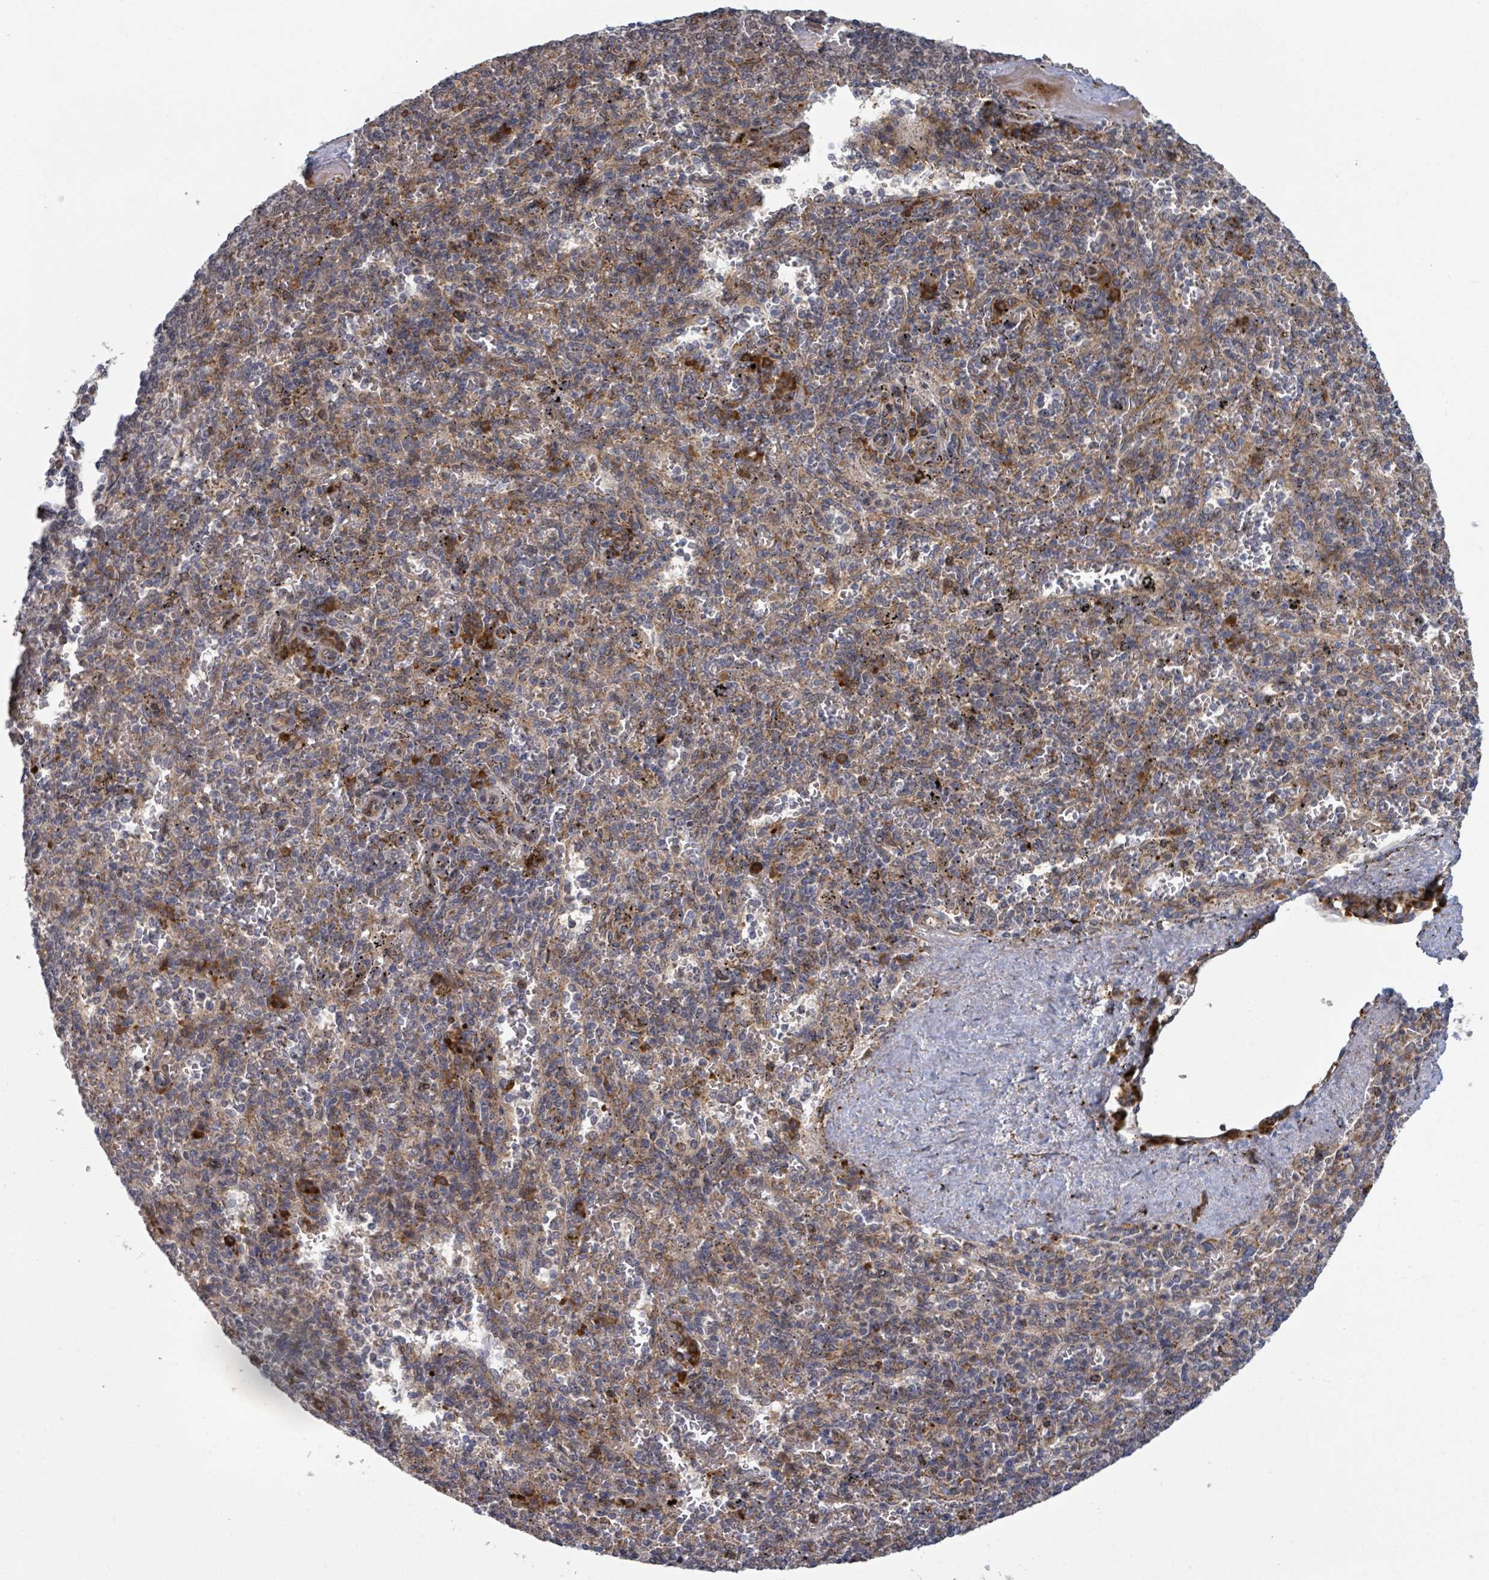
{"staining": {"intensity": "moderate", "quantity": "<25%", "location": "cytoplasmic/membranous"}, "tissue": "spleen", "cell_type": "Cells in red pulp", "image_type": "normal", "snomed": [{"axis": "morphology", "description": "Normal tissue, NOS"}, {"axis": "topography", "description": "Spleen"}], "caption": "Cells in red pulp display low levels of moderate cytoplasmic/membranous positivity in approximately <25% of cells in benign spleen. (brown staining indicates protein expression, while blue staining denotes nuclei).", "gene": "SHROOM2", "patient": {"sex": "male", "age": 82}}